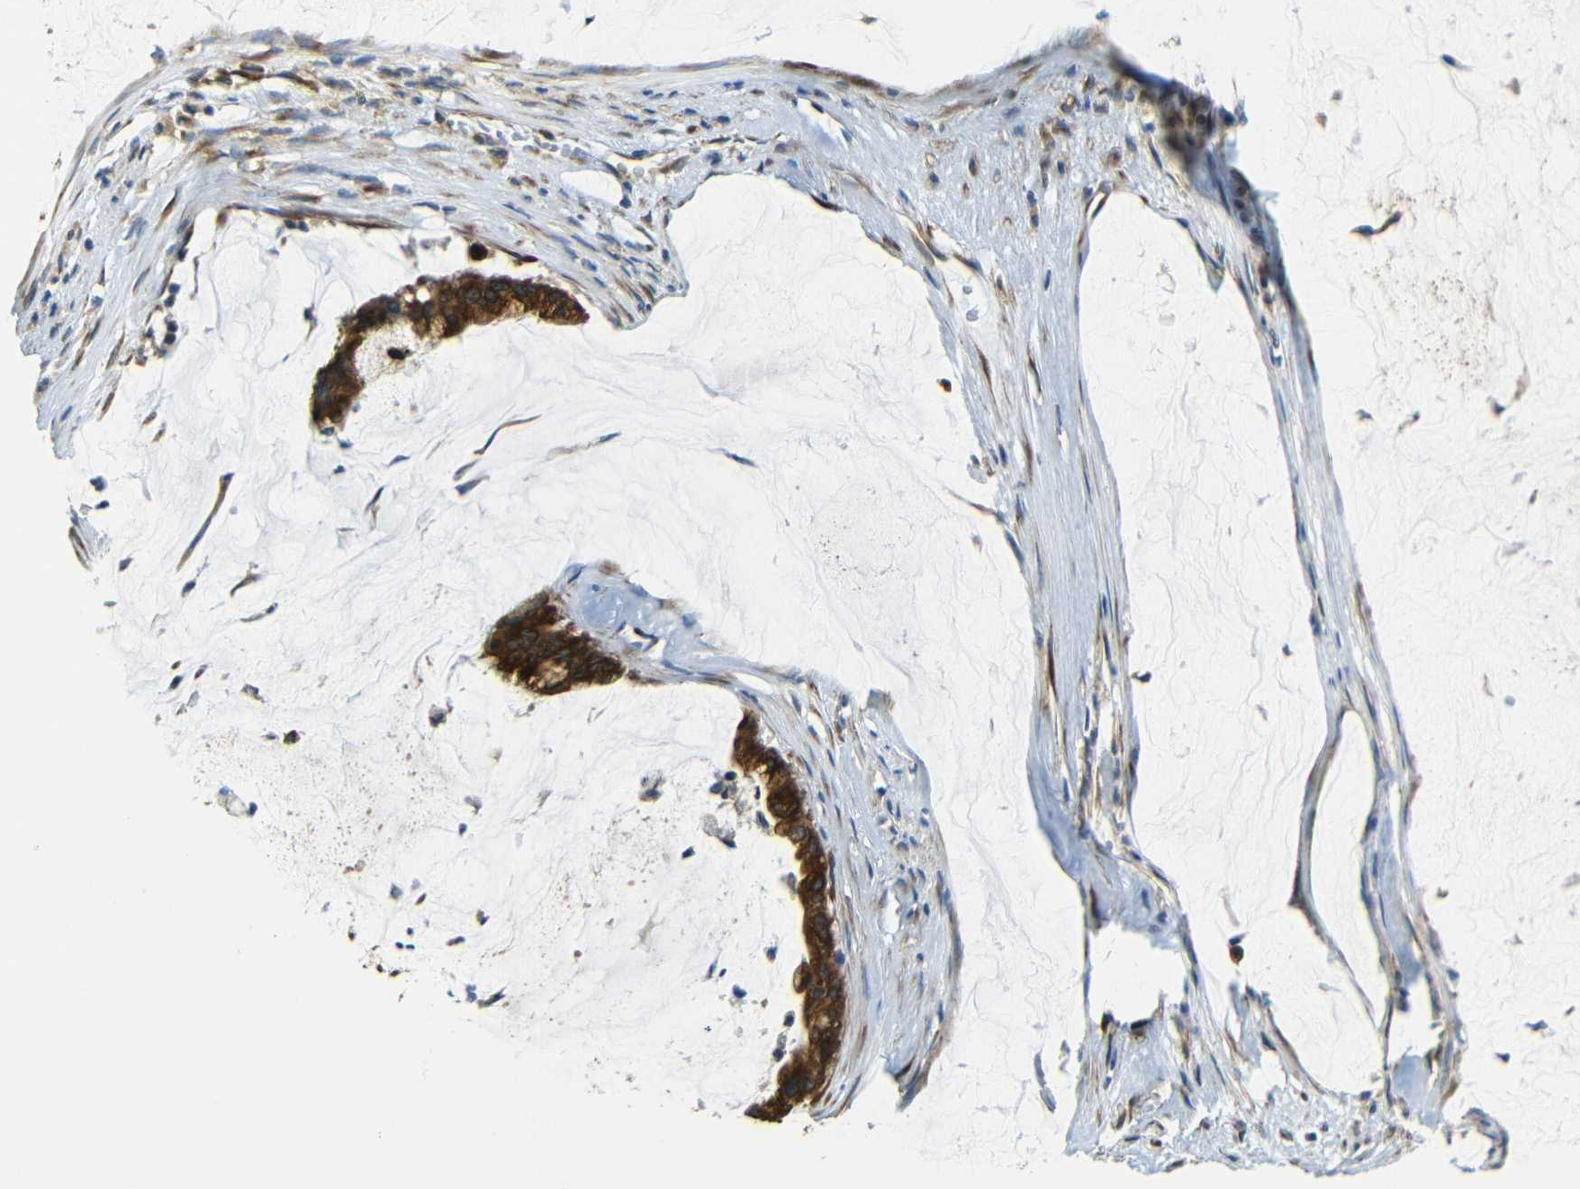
{"staining": {"intensity": "strong", "quantity": ">75%", "location": "cytoplasmic/membranous"}, "tissue": "pancreatic cancer", "cell_type": "Tumor cells", "image_type": "cancer", "snomed": [{"axis": "morphology", "description": "Adenocarcinoma, NOS"}, {"axis": "topography", "description": "Pancreas"}], "caption": "DAB (3,3'-diaminobenzidine) immunohistochemical staining of adenocarcinoma (pancreatic) exhibits strong cytoplasmic/membranous protein expression in approximately >75% of tumor cells.", "gene": "VAPB", "patient": {"sex": "male", "age": 41}}